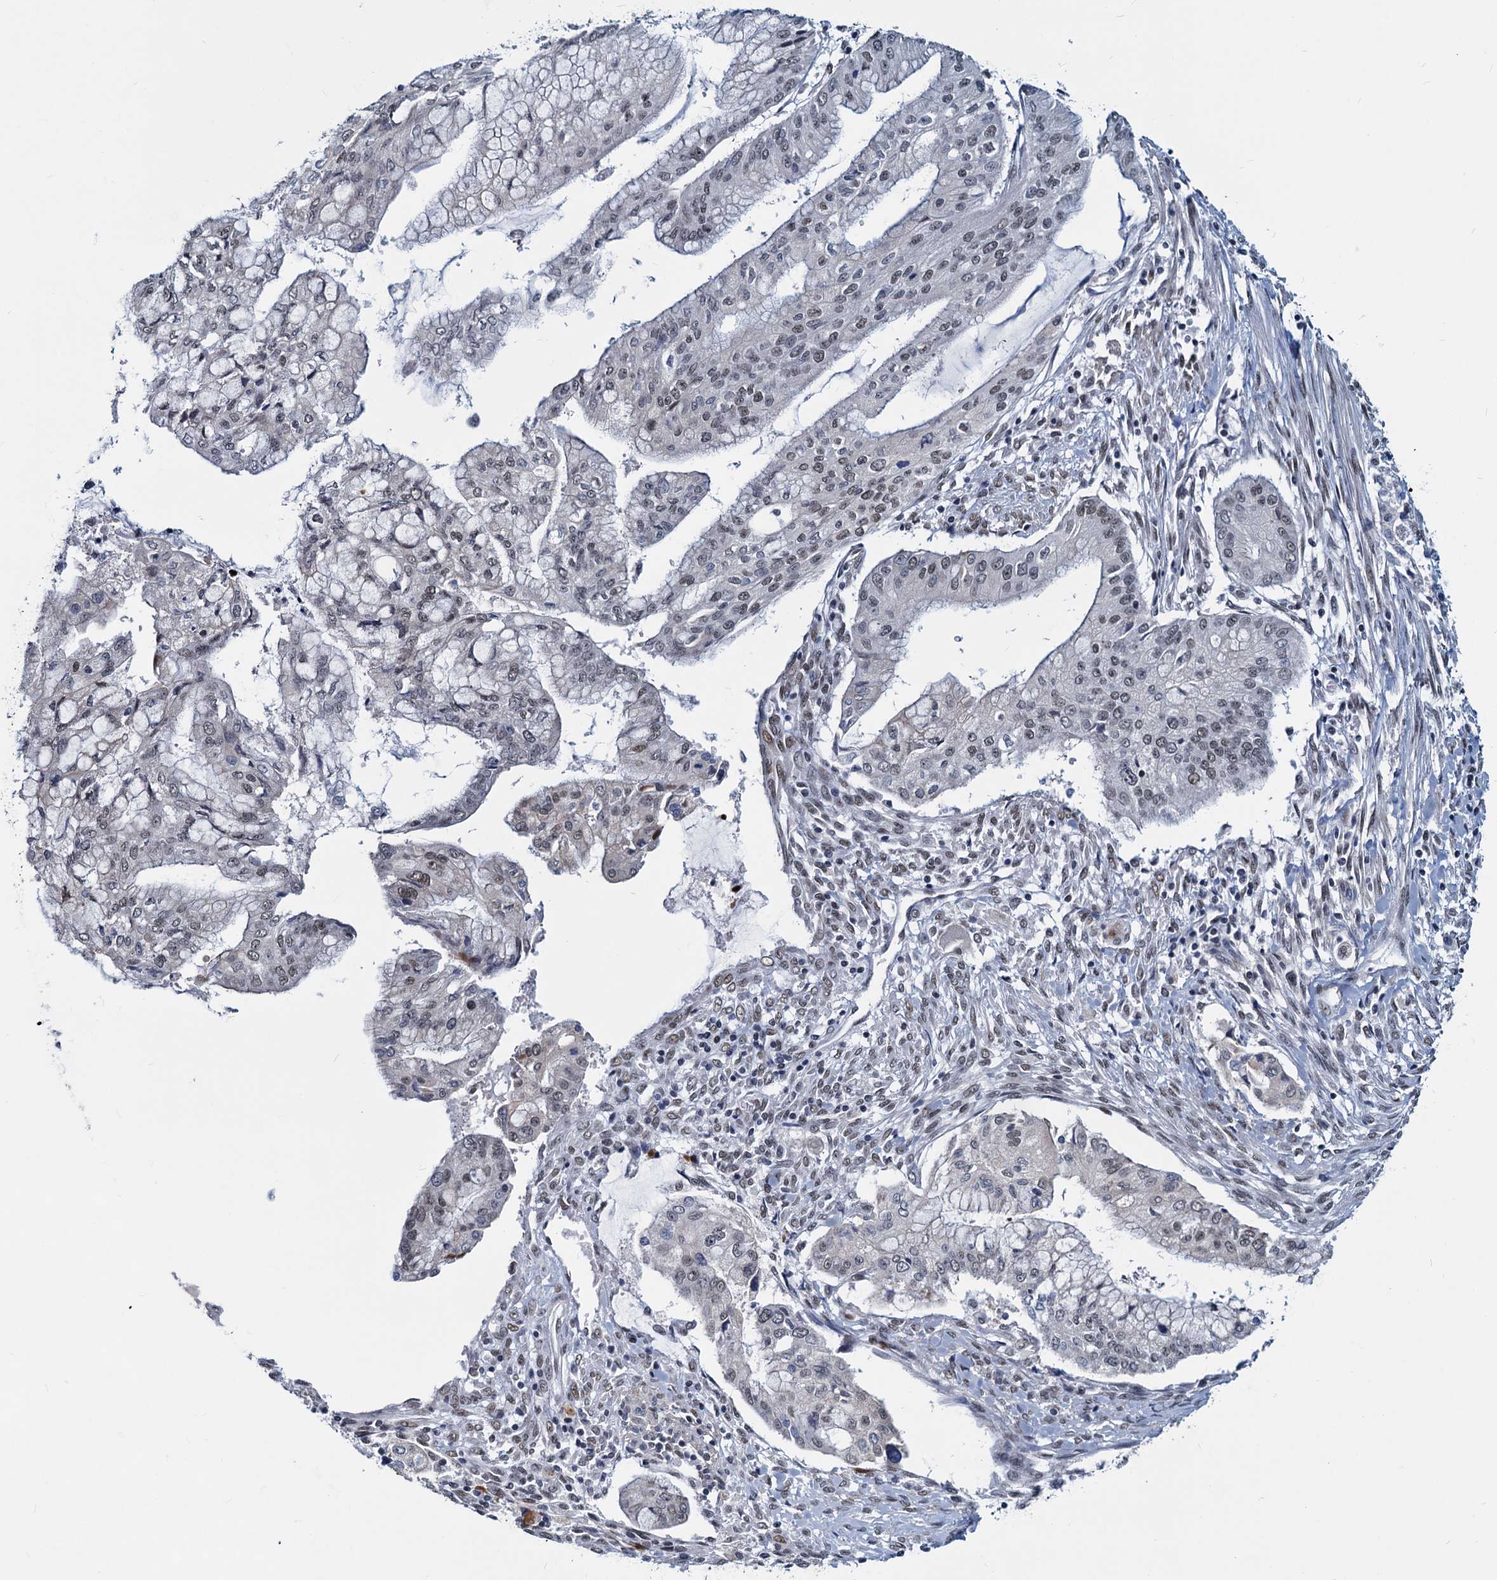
{"staining": {"intensity": "moderate", "quantity": "25%-75%", "location": "nuclear"}, "tissue": "pancreatic cancer", "cell_type": "Tumor cells", "image_type": "cancer", "snomed": [{"axis": "morphology", "description": "Adenocarcinoma, NOS"}, {"axis": "topography", "description": "Pancreas"}], "caption": "The histopathology image exhibits a brown stain indicating the presence of a protein in the nuclear of tumor cells in pancreatic adenocarcinoma. (Brightfield microscopy of DAB IHC at high magnification).", "gene": "METTL14", "patient": {"sex": "male", "age": 46}}